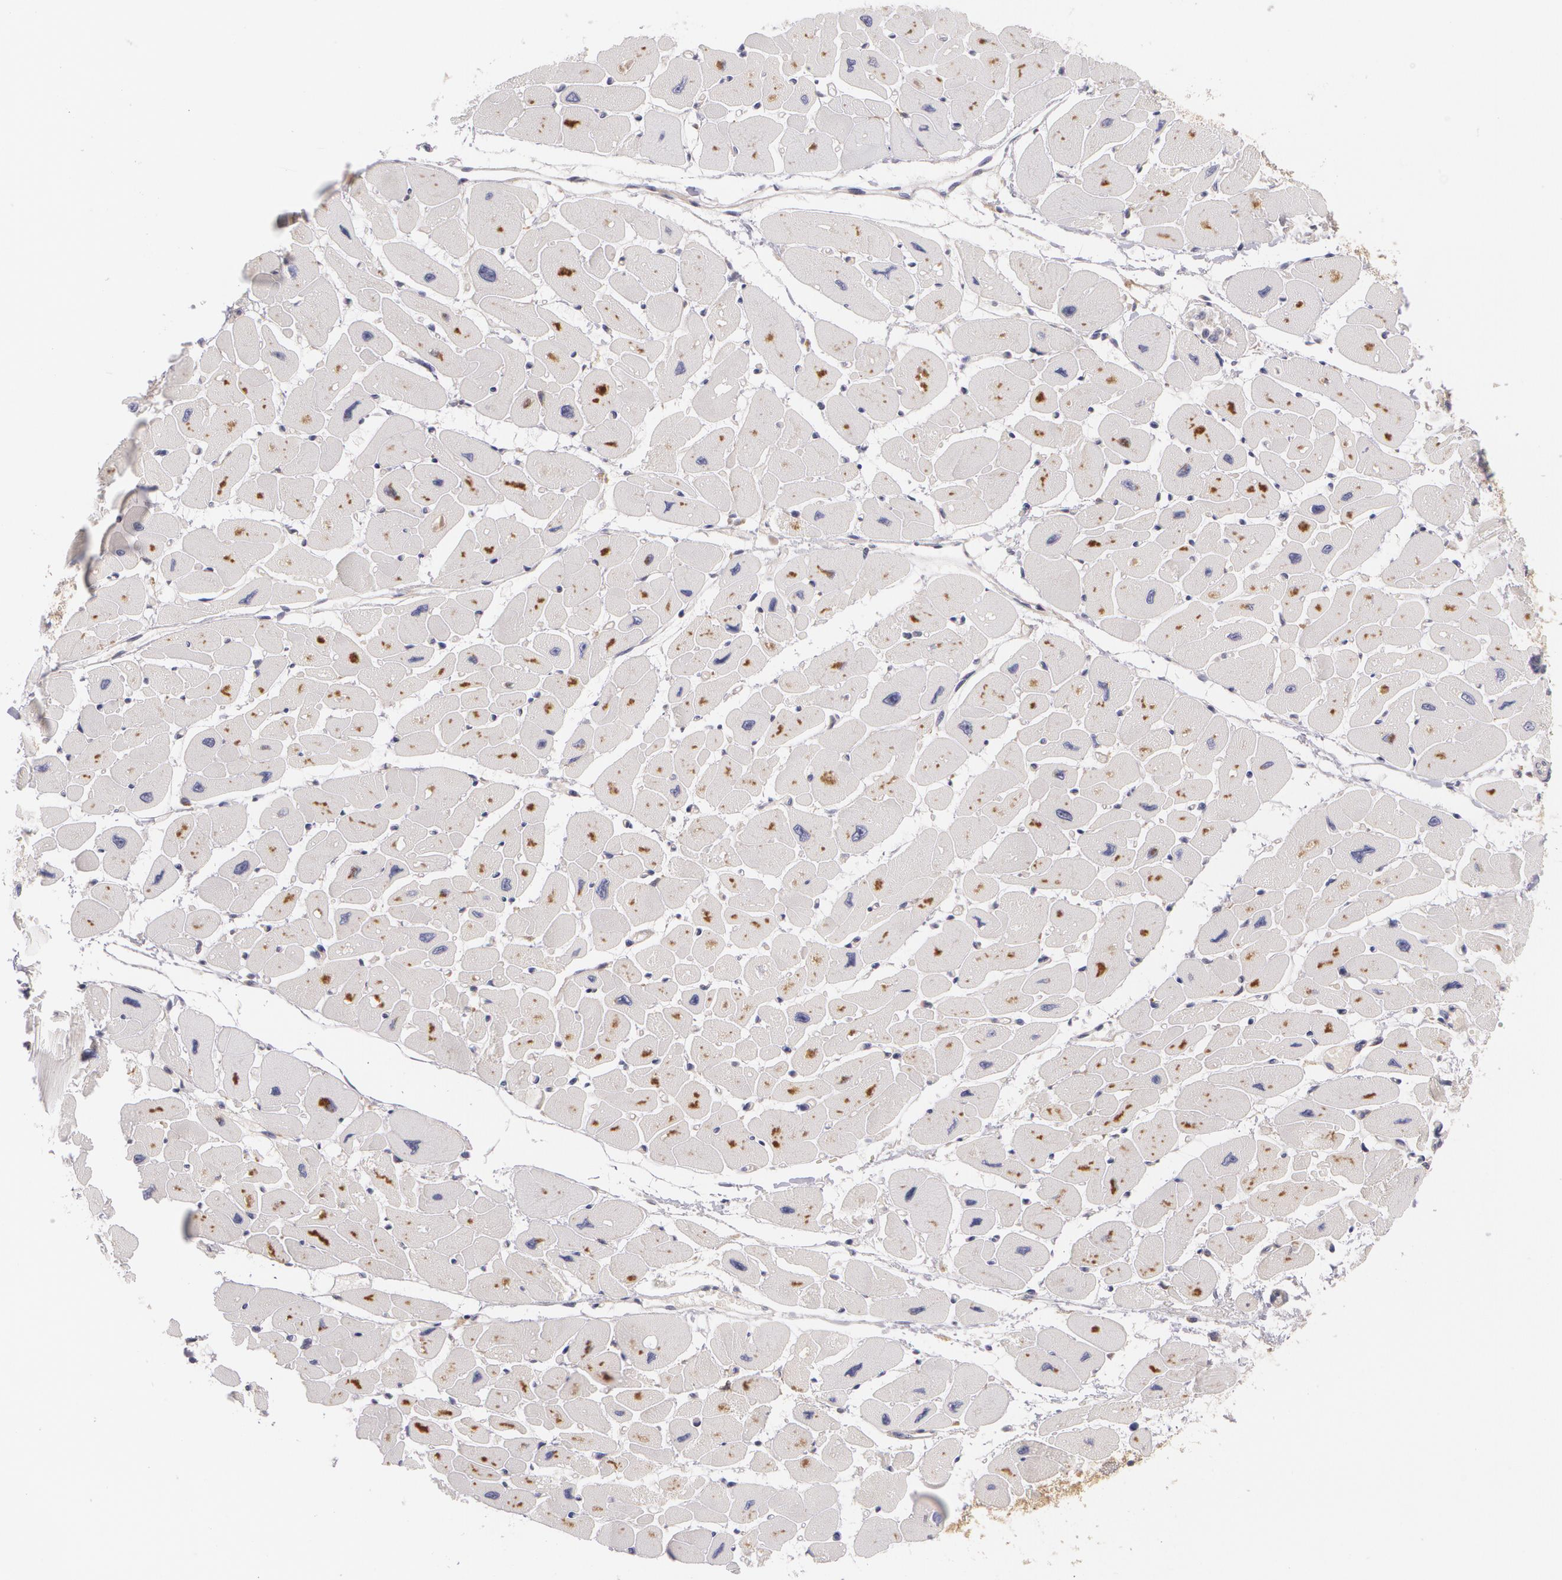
{"staining": {"intensity": "negative", "quantity": "none", "location": "none"}, "tissue": "heart muscle", "cell_type": "Cardiomyocytes", "image_type": "normal", "snomed": [{"axis": "morphology", "description": "Normal tissue, NOS"}, {"axis": "topography", "description": "Heart"}], "caption": "Cardiomyocytes are negative for protein expression in normal human heart muscle.", "gene": "CASK", "patient": {"sex": "female", "age": 54}}